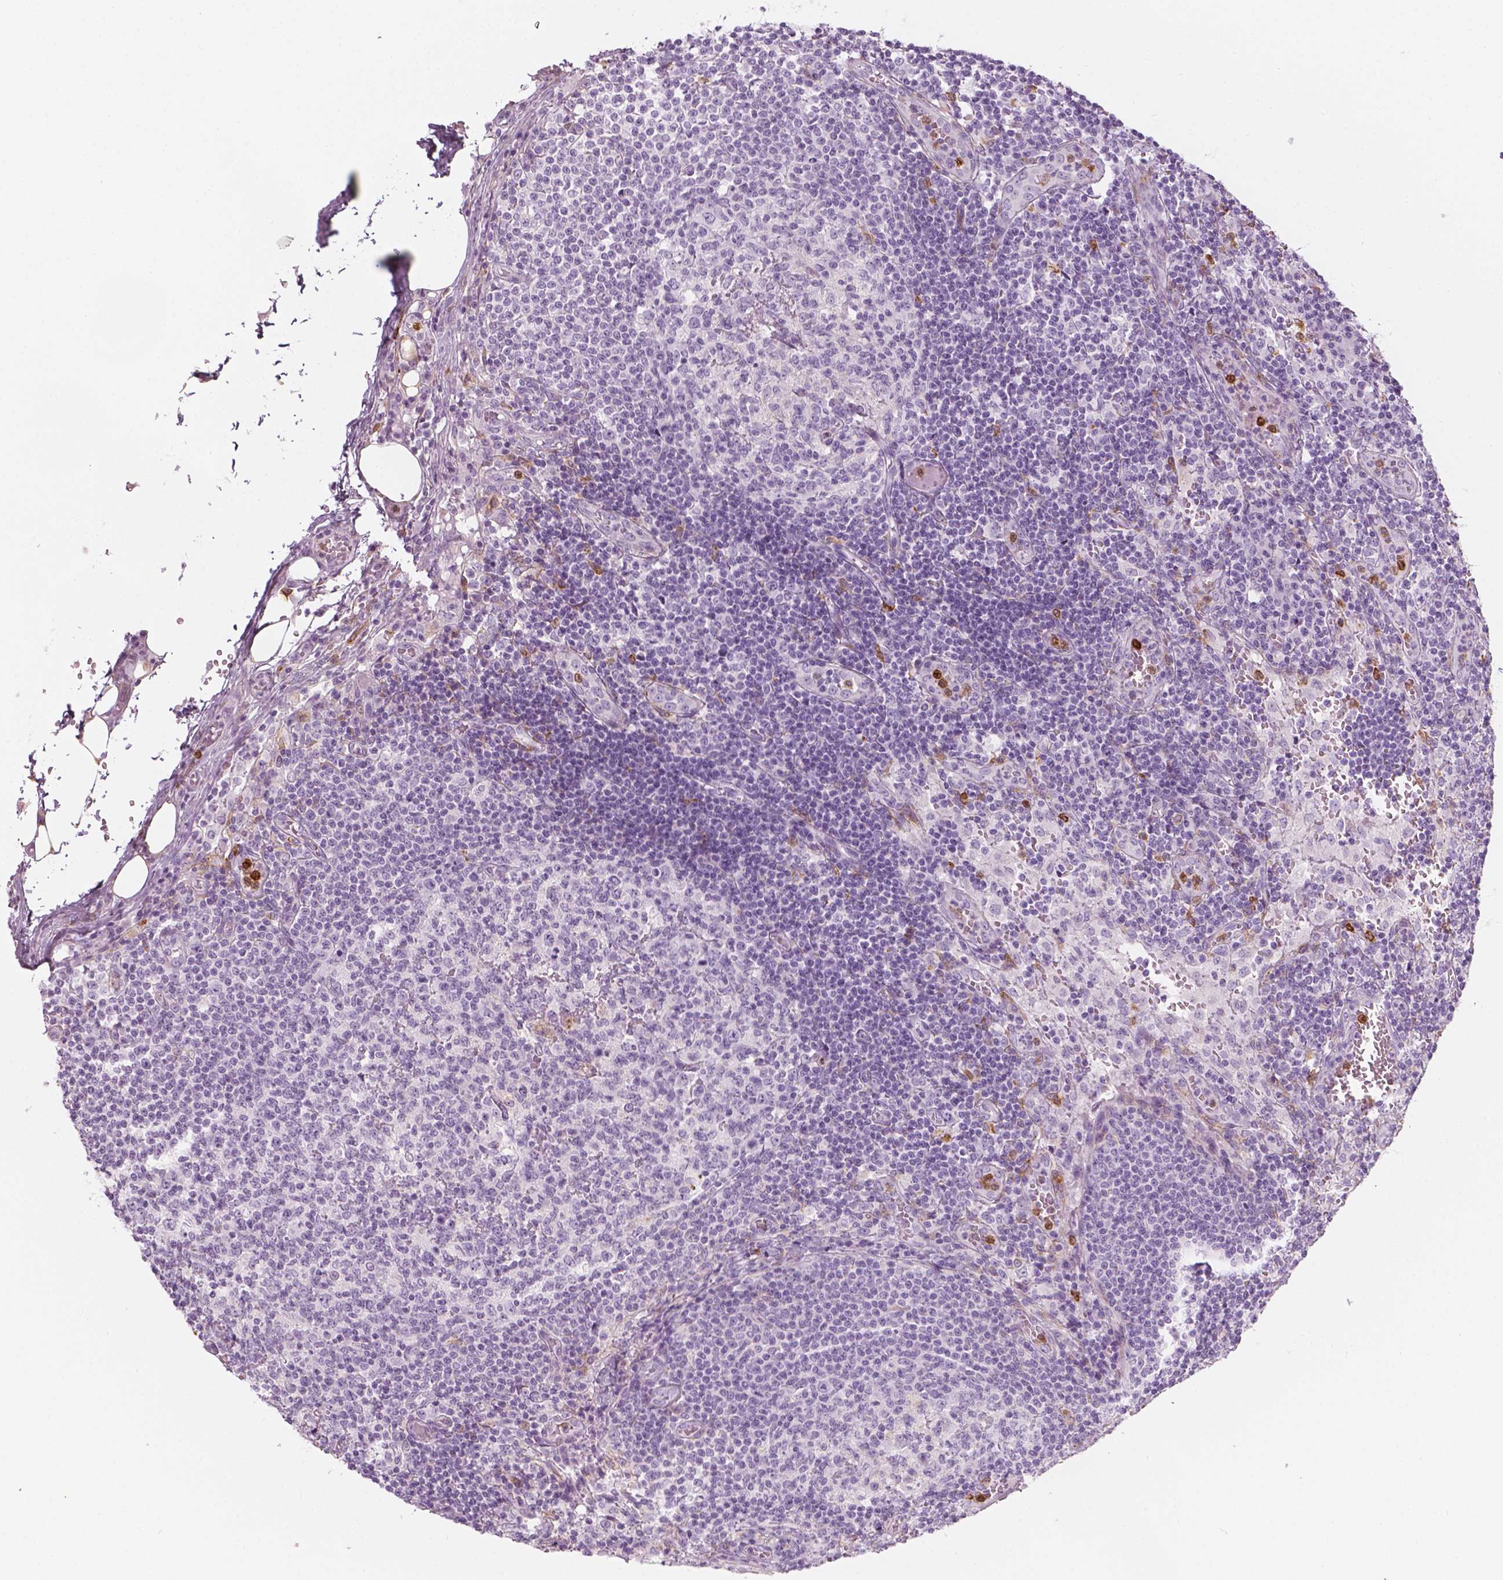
{"staining": {"intensity": "negative", "quantity": "none", "location": "none"}, "tissue": "lymph node", "cell_type": "Germinal center cells", "image_type": "normal", "snomed": [{"axis": "morphology", "description": "Normal tissue, NOS"}, {"axis": "topography", "description": "Lymph node"}], "caption": "The IHC micrograph has no significant positivity in germinal center cells of lymph node.", "gene": "CES1", "patient": {"sex": "male", "age": 62}}